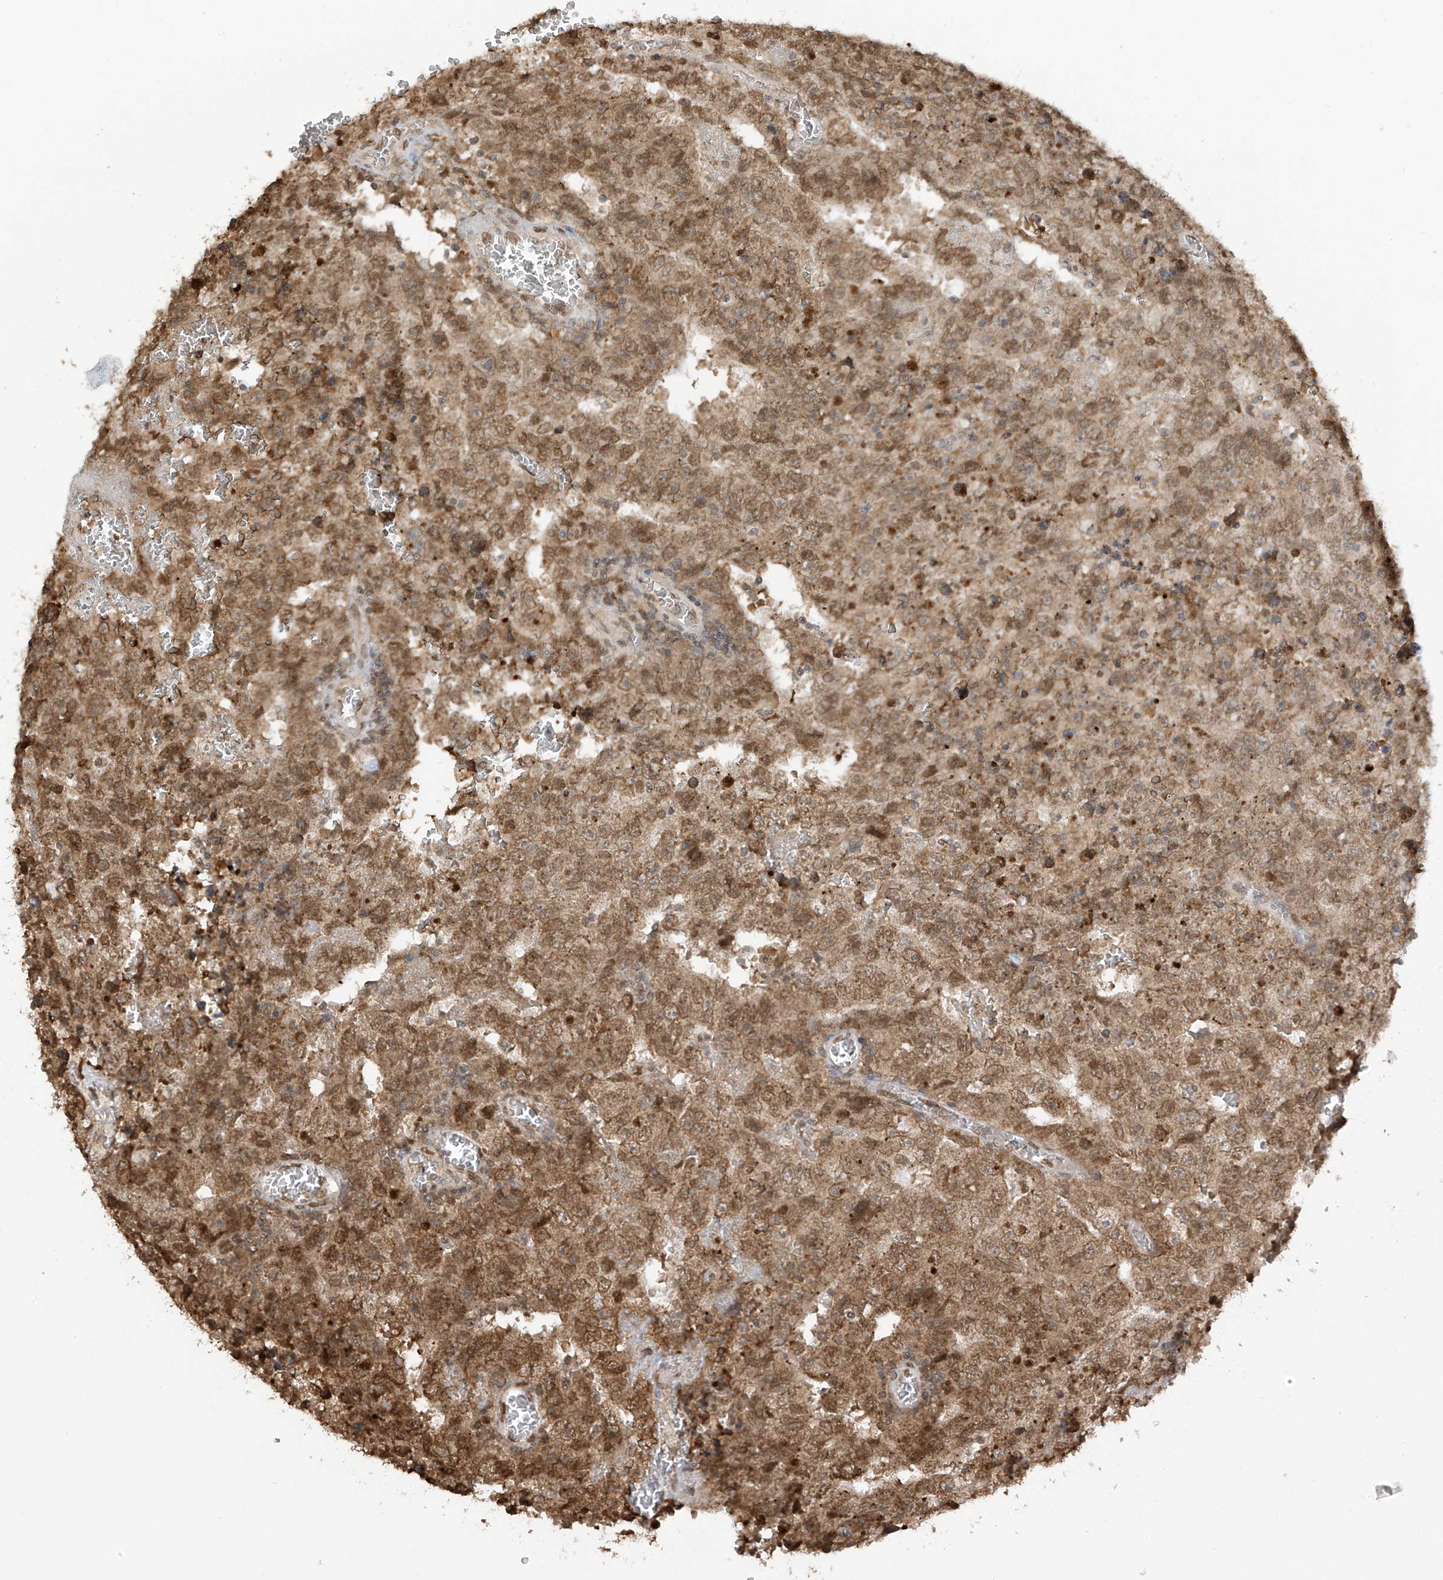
{"staining": {"intensity": "moderate", "quantity": ">75%", "location": "cytoplasmic/membranous,nuclear"}, "tissue": "testis cancer", "cell_type": "Tumor cells", "image_type": "cancer", "snomed": [{"axis": "morphology", "description": "Carcinoma, Embryonal, NOS"}, {"axis": "topography", "description": "Testis"}], "caption": "This micrograph reveals IHC staining of embryonal carcinoma (testis), with medium moderate cytoplasmic/membranous and nuclear expression in about >75% of tumor cells.", "gene": "KPNB1", "patient": {"sex": "male", "age": 26}}